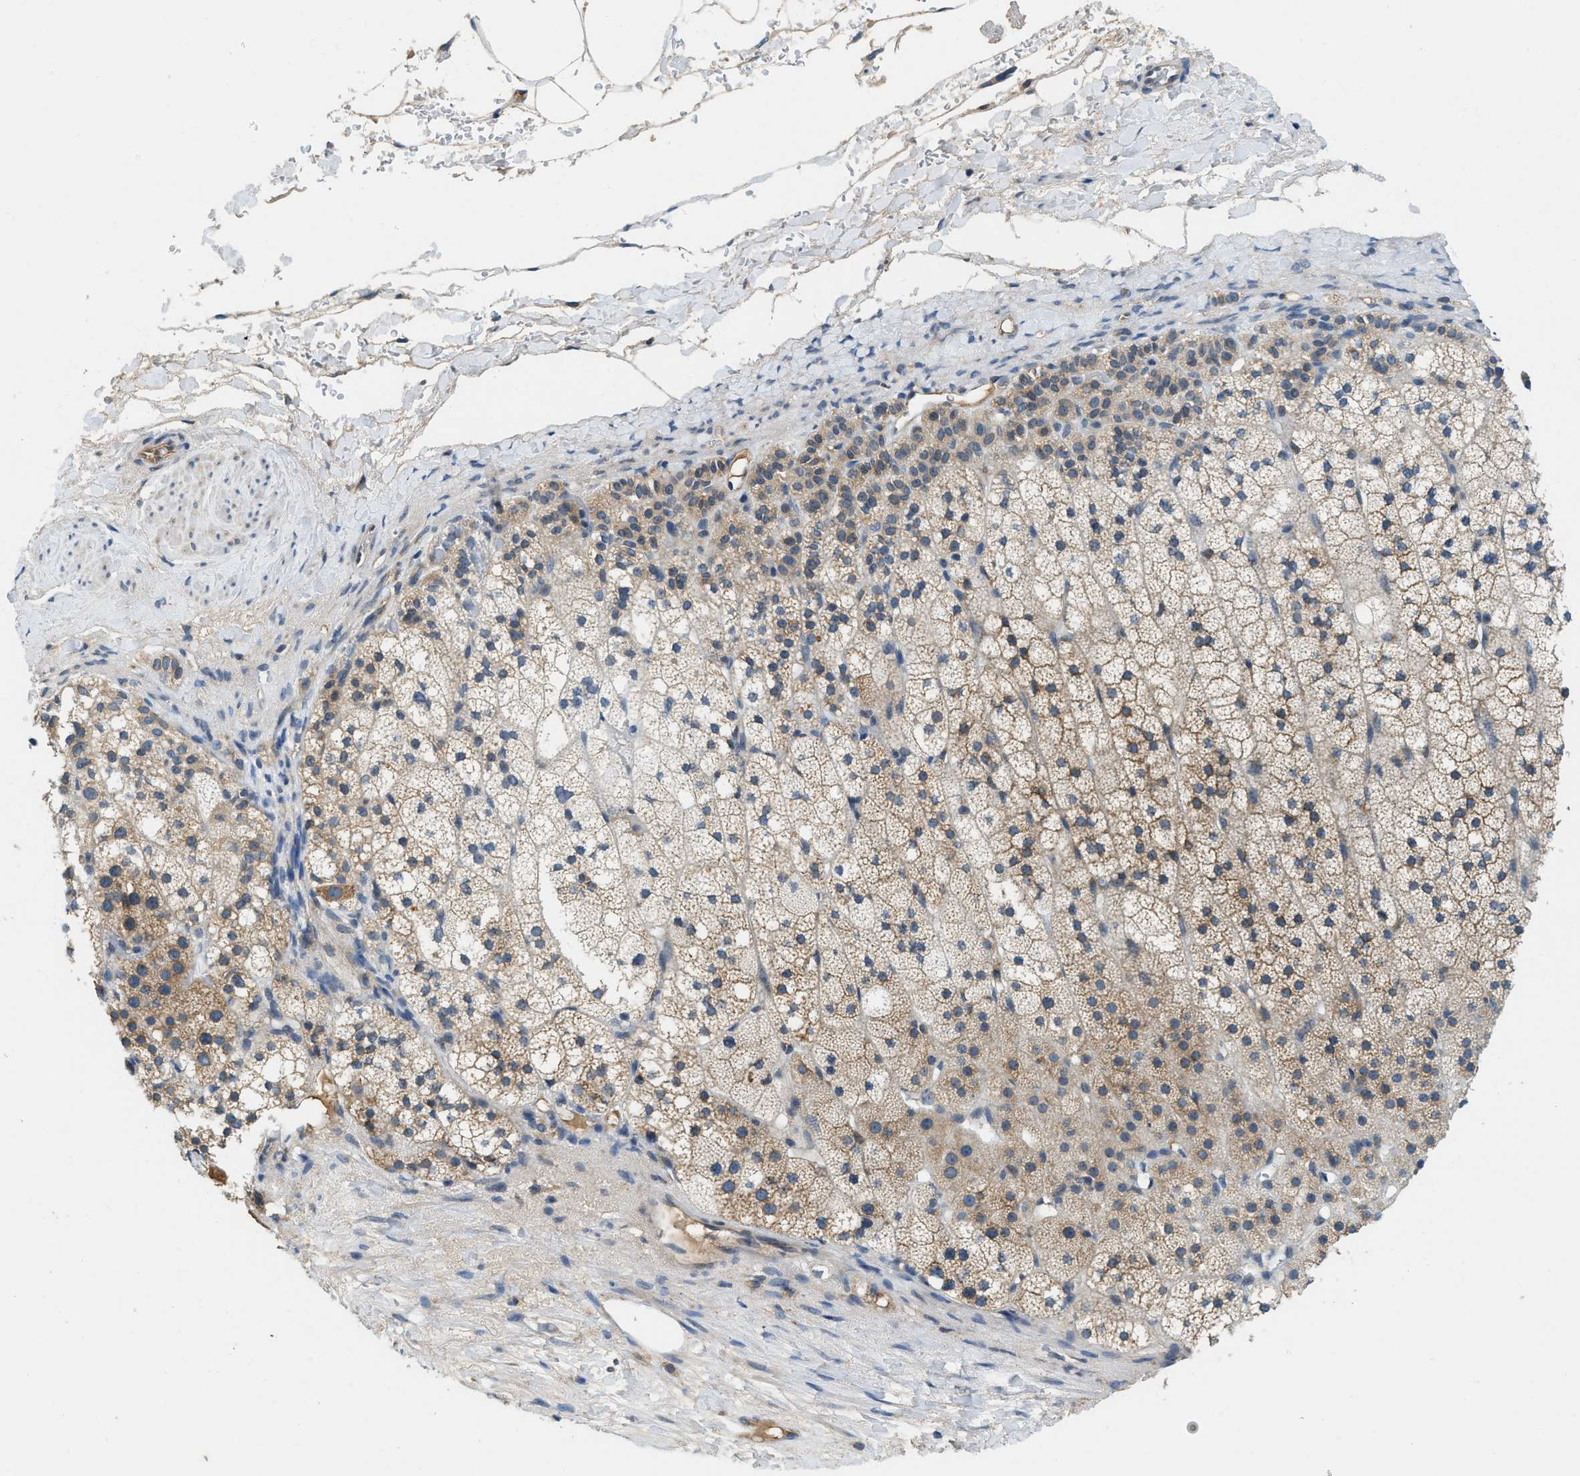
{"staining": {"intensity": "weak", "quantity": "25%-75%", "location": "cytoplasmic/membranous"}, "tissue": "adrenal gland", "cell_type": "Glandular cells", "image_type": "normal", "snomed": [{"axis": "morphology", "description": "Normal tissue, NOS"}, {"axis": "topography", "description": "Adrenal gland"}], "caption": "Unremarkable adrenal gland was stained to show a protein in brown. There is low levels of weak cytoplasmic/membranous positivity in approximately 25%-75% of glandular cells.", "gene": "BCAP31", "patient": {"sex": "male", "age": 35}}